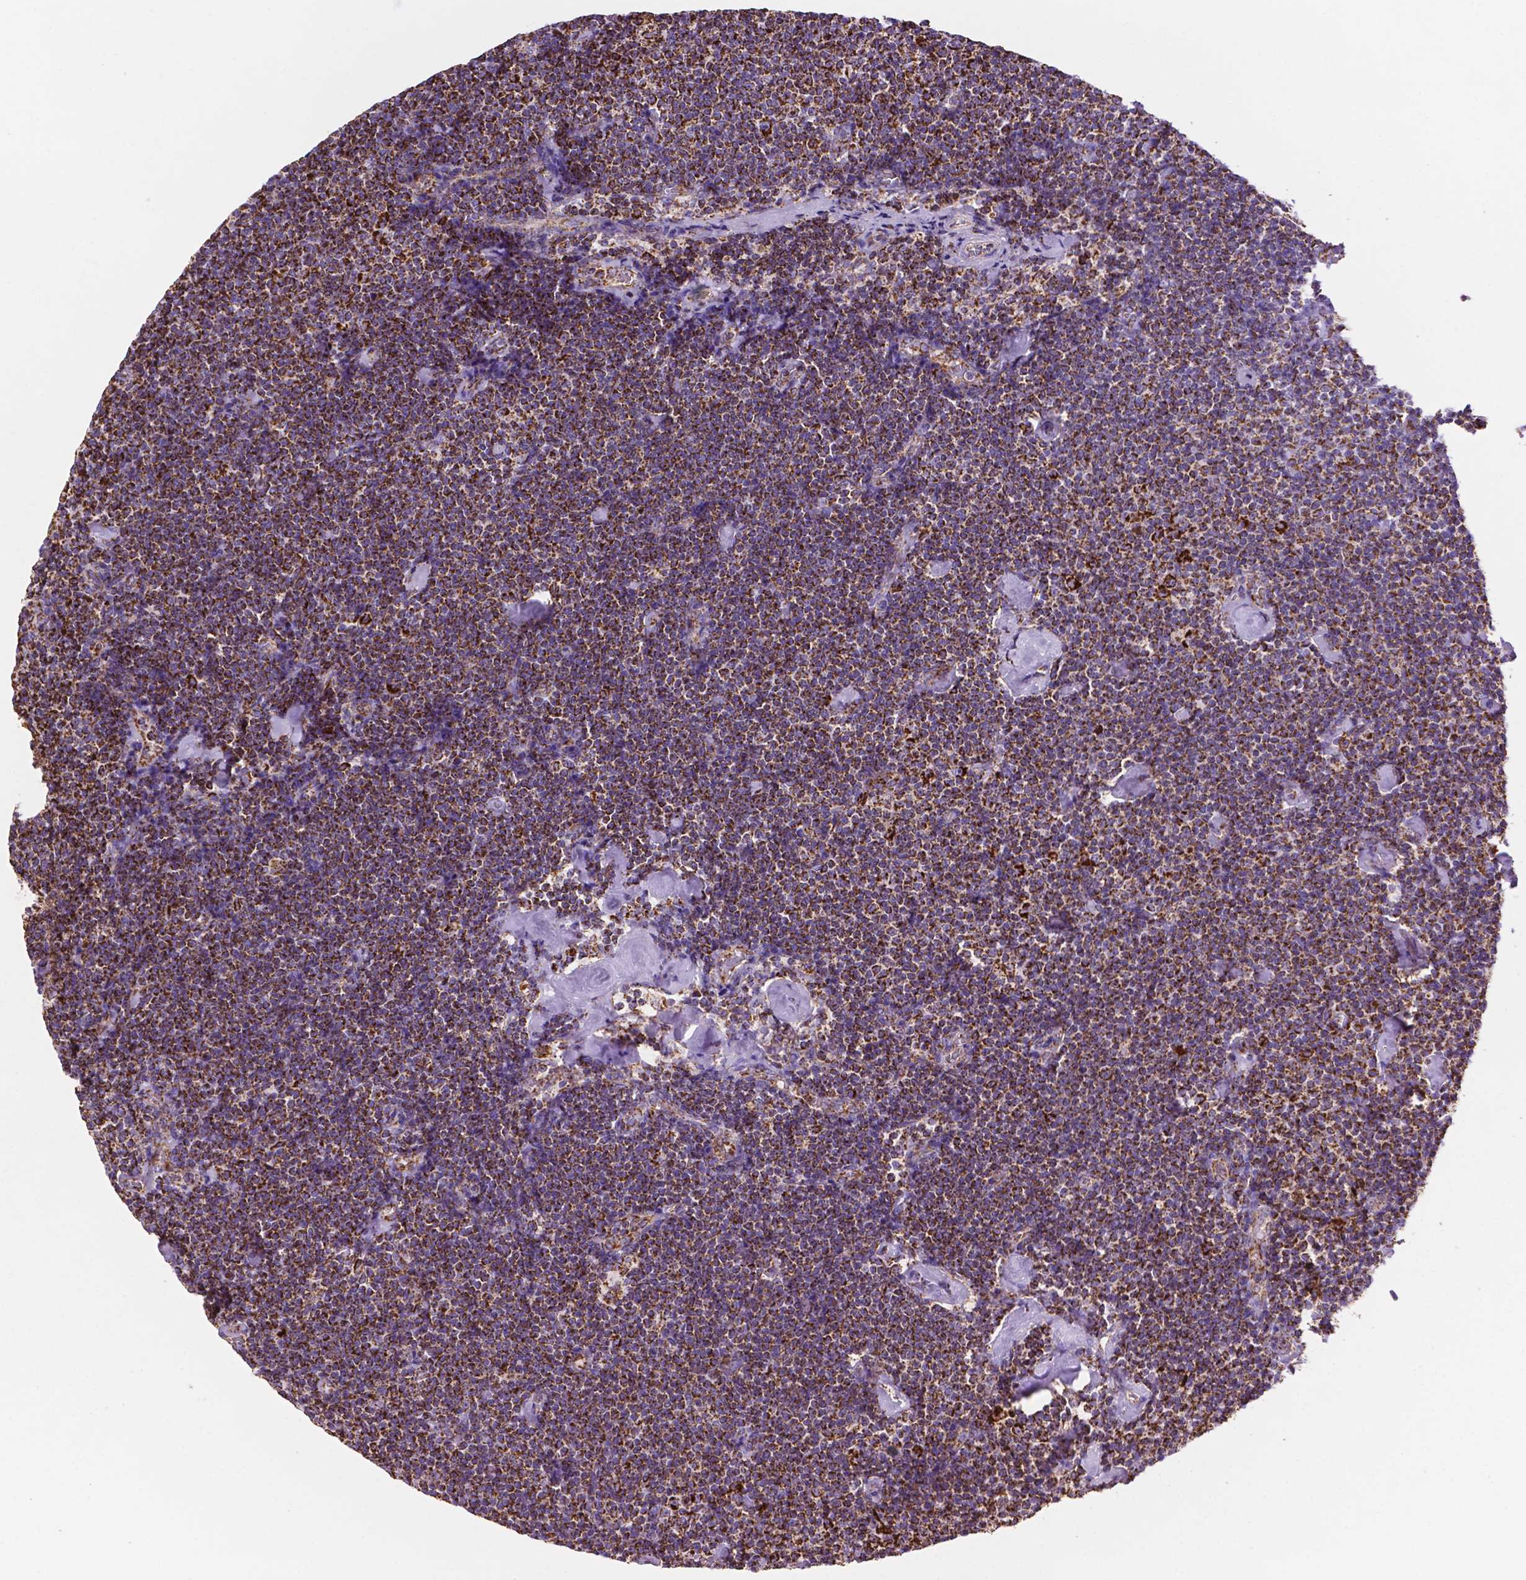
{"staining": {"intensity": "strong", "quantity": ">75%", "location": "cytoplasmic/membranous"}, "tissue": "lymphoma", "cell_type": "Tumor cells", "image_type": "cancer", "snomed": [{"axis": "morphology", "description": "Malignant lymphoma, non-Hodgkin's type, Low grade"}, {"axis": "topography", "description": "Lymph node"}], "caption": "This histopathology image displays IHC staining of lymphoma, with high strong cytoplasmic/membranous positivity in approximately >75% of tumor cells.", "gene": "HSPD1", "patient": {"sex": "male", "age": 81}}